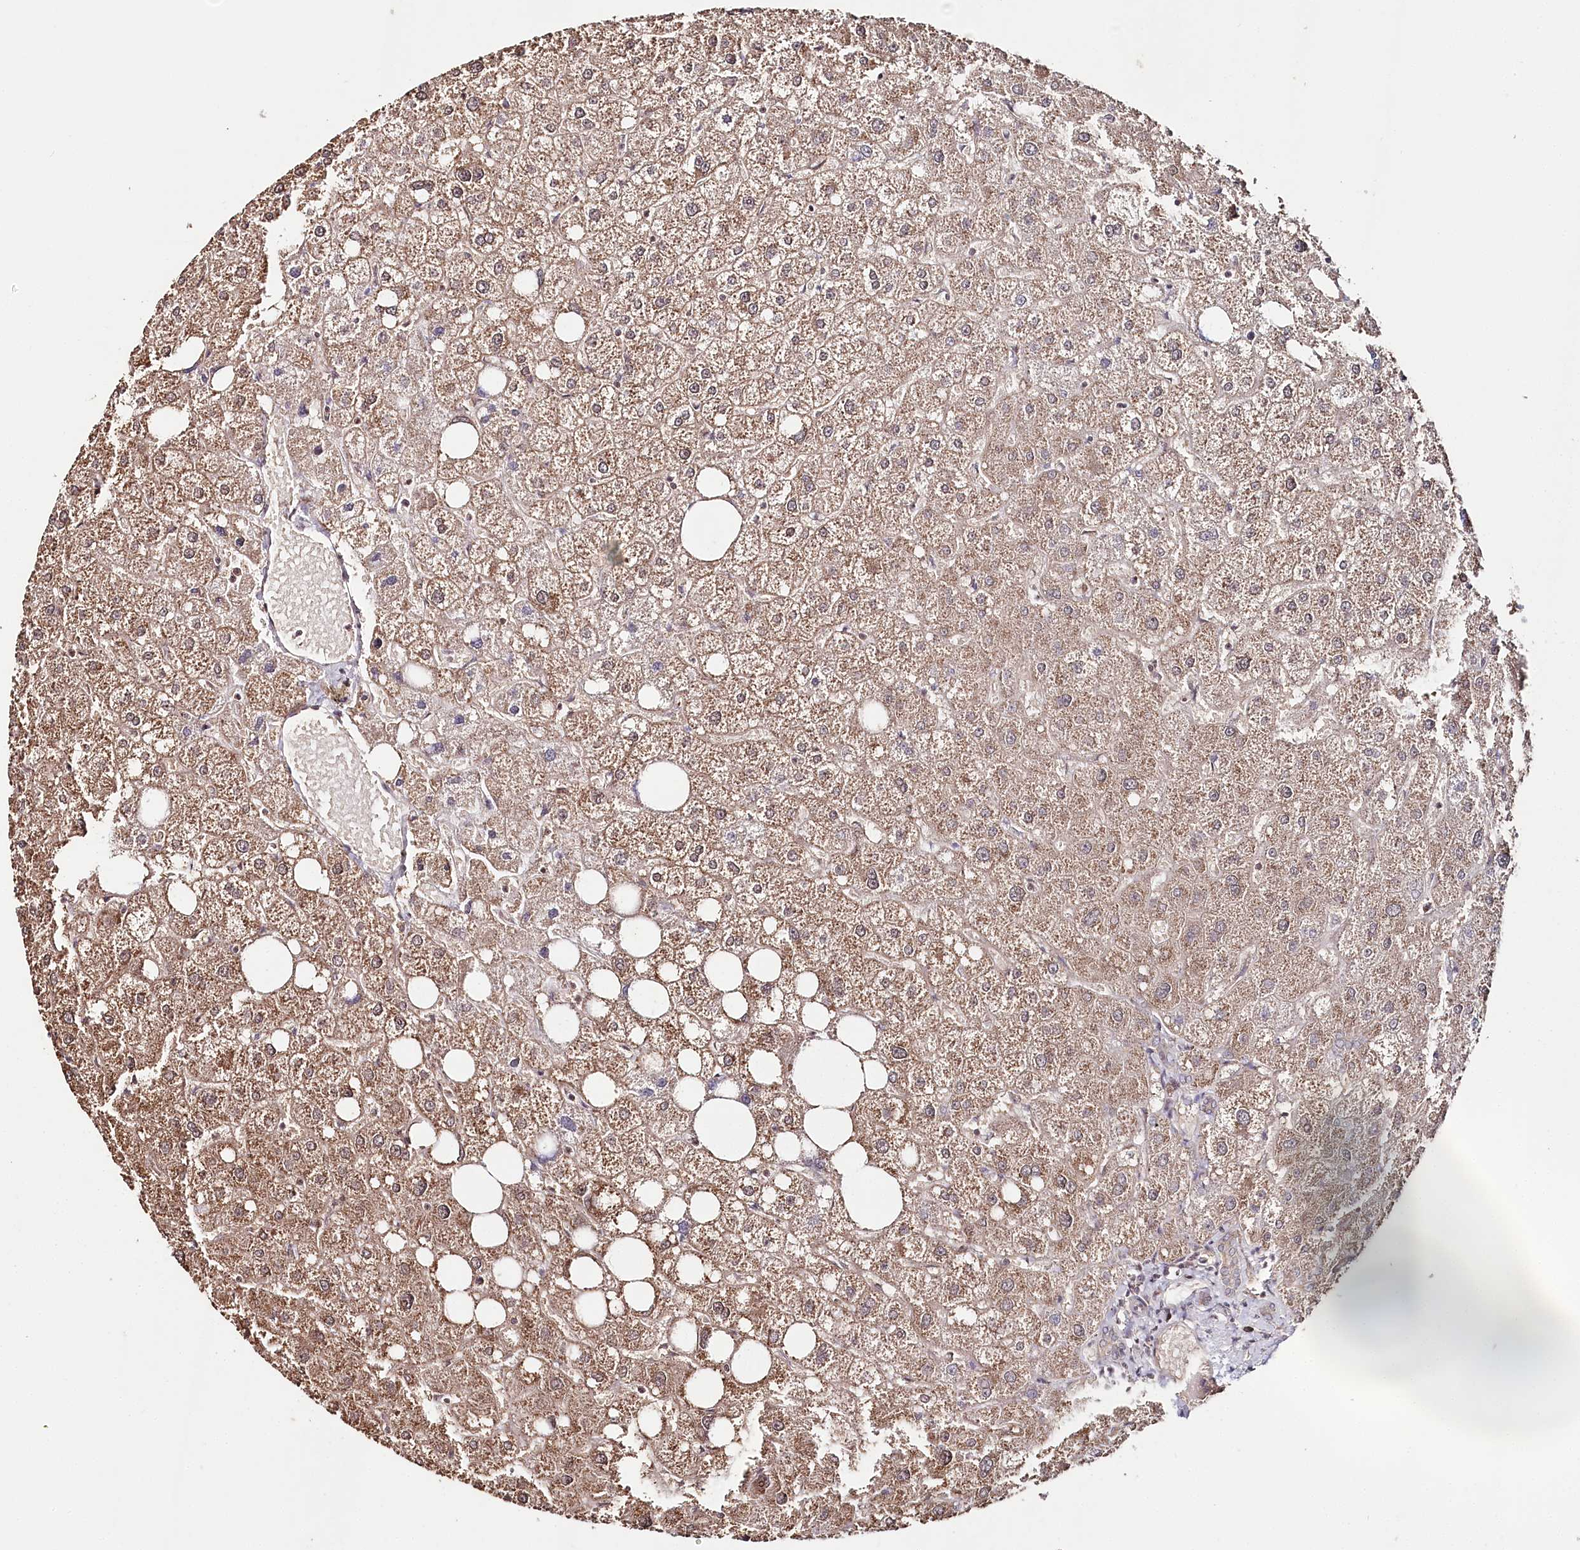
{"staining": {"intensity": "weak", "quantity": "<25%", "location": "cytoplasmic/membranous"}, "tissue": "liver", "cell_type": "Cholangiocytes", "image_type": "normal", "snomed": [{"axis": "morphology", "description": "Normal tissue, NOS"}, {"axis": "topography", "description": "Liver"}], "caption": "High power microscopy photomicrograph of an immunohistochemistry (IHC) micrograph of benign liver, revealing no significant expression in cholangiocytes.", "gene": "OTUD4", "patient": {"sex": "male", "age": 73}}